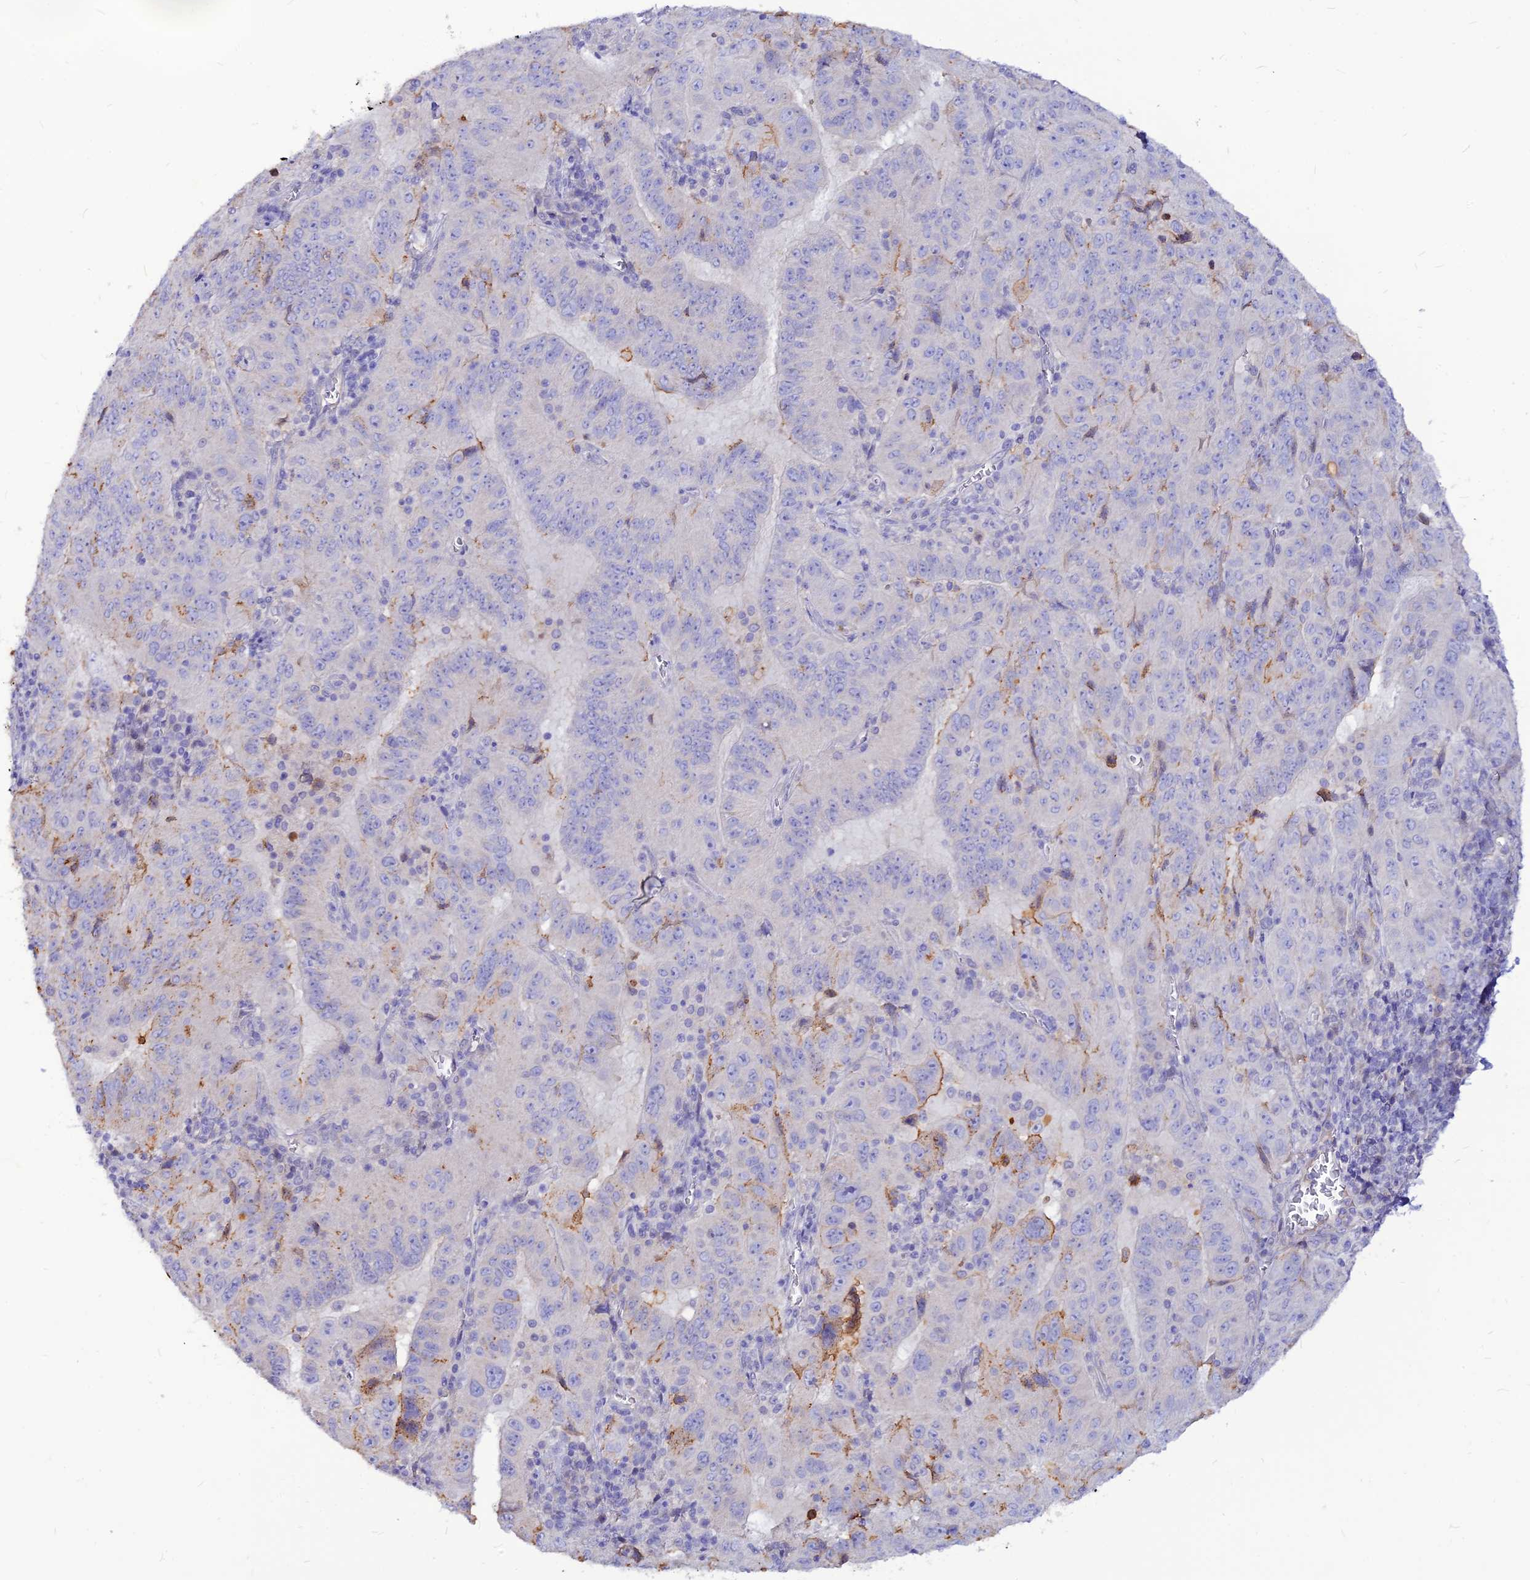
{"staining": {"intensity": "moderate", "quantity": "25%-75%", "location": "cytoplasmic/membranous"}, "tissue": "pancreatic cancer", "cell_type": "Tumor cells", "image_type": "cancer", "snomed": [{"axis": "morphology", "description": "Adenocarcinoma, NOS"}, {"axis": "topography", "description": "Pancreas"}], "caption": "Immunohistochemical staining of pancreatic adenocarcinoma exhibits moderate cytoplasmic/membranous protein staining in about 25%-75% of tumor cells.", "gene": "CZIB", "patient": {"sex": "male", "age": 63}}